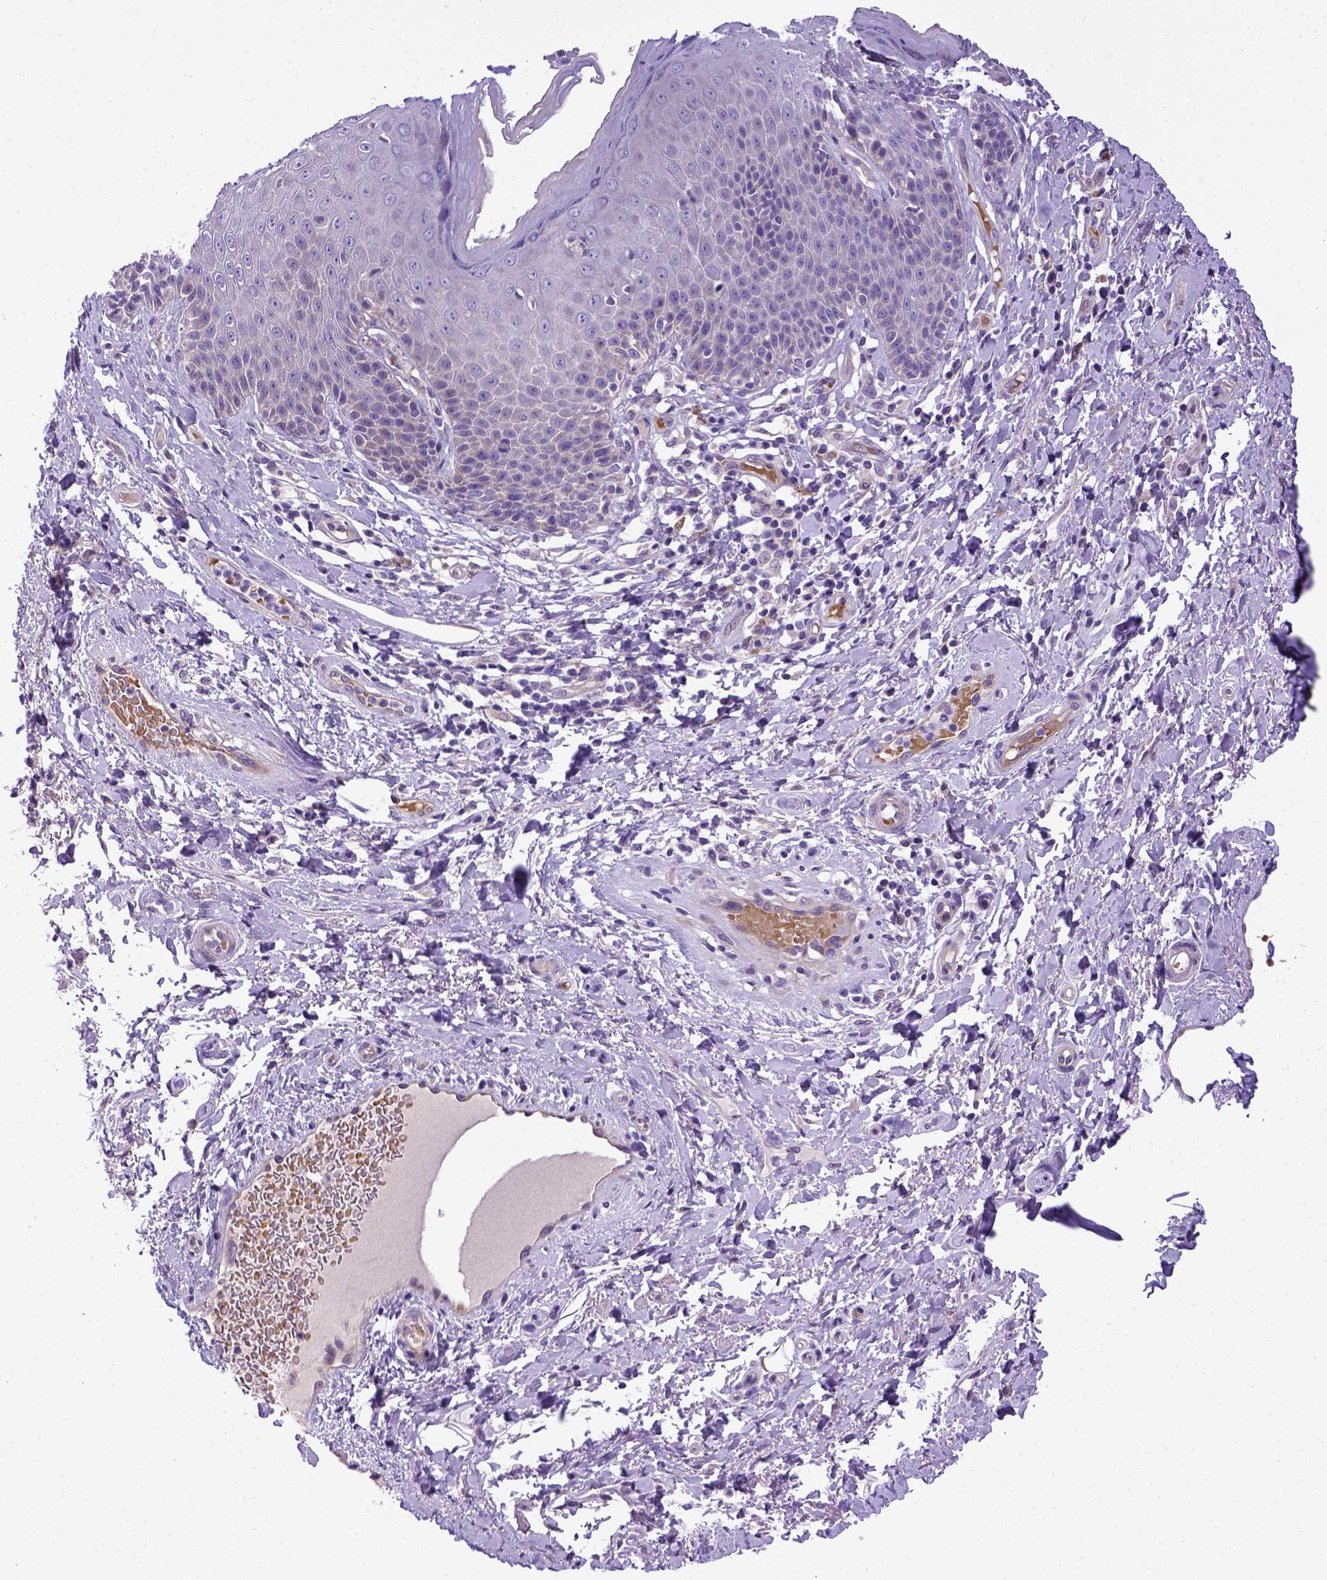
{"staining": {"intensity": "negative", "quantity": "none", "location": "none"}, "tissue": "skin", "cell_type": "Epidermal cells", "image_type": "normal", "snomed": [{"axis": "morphology", "description": "Normal tissue, NOS"}, {"axis": "topography", "description": "Anal"}, {"axis": "topography", "description": "Peripheral nerve tissue"}], "caption": "Epidermal cells are negative for protein expression in unremarkable human skin. Brightfield microscopy of IHC stained with DAB (3,3'-diaminobenzidine) (brown) and hematoxylin (blue), captured at high magnification.", "gene": "ADAM12", "patient": {"sex": "male", "age": 51}}